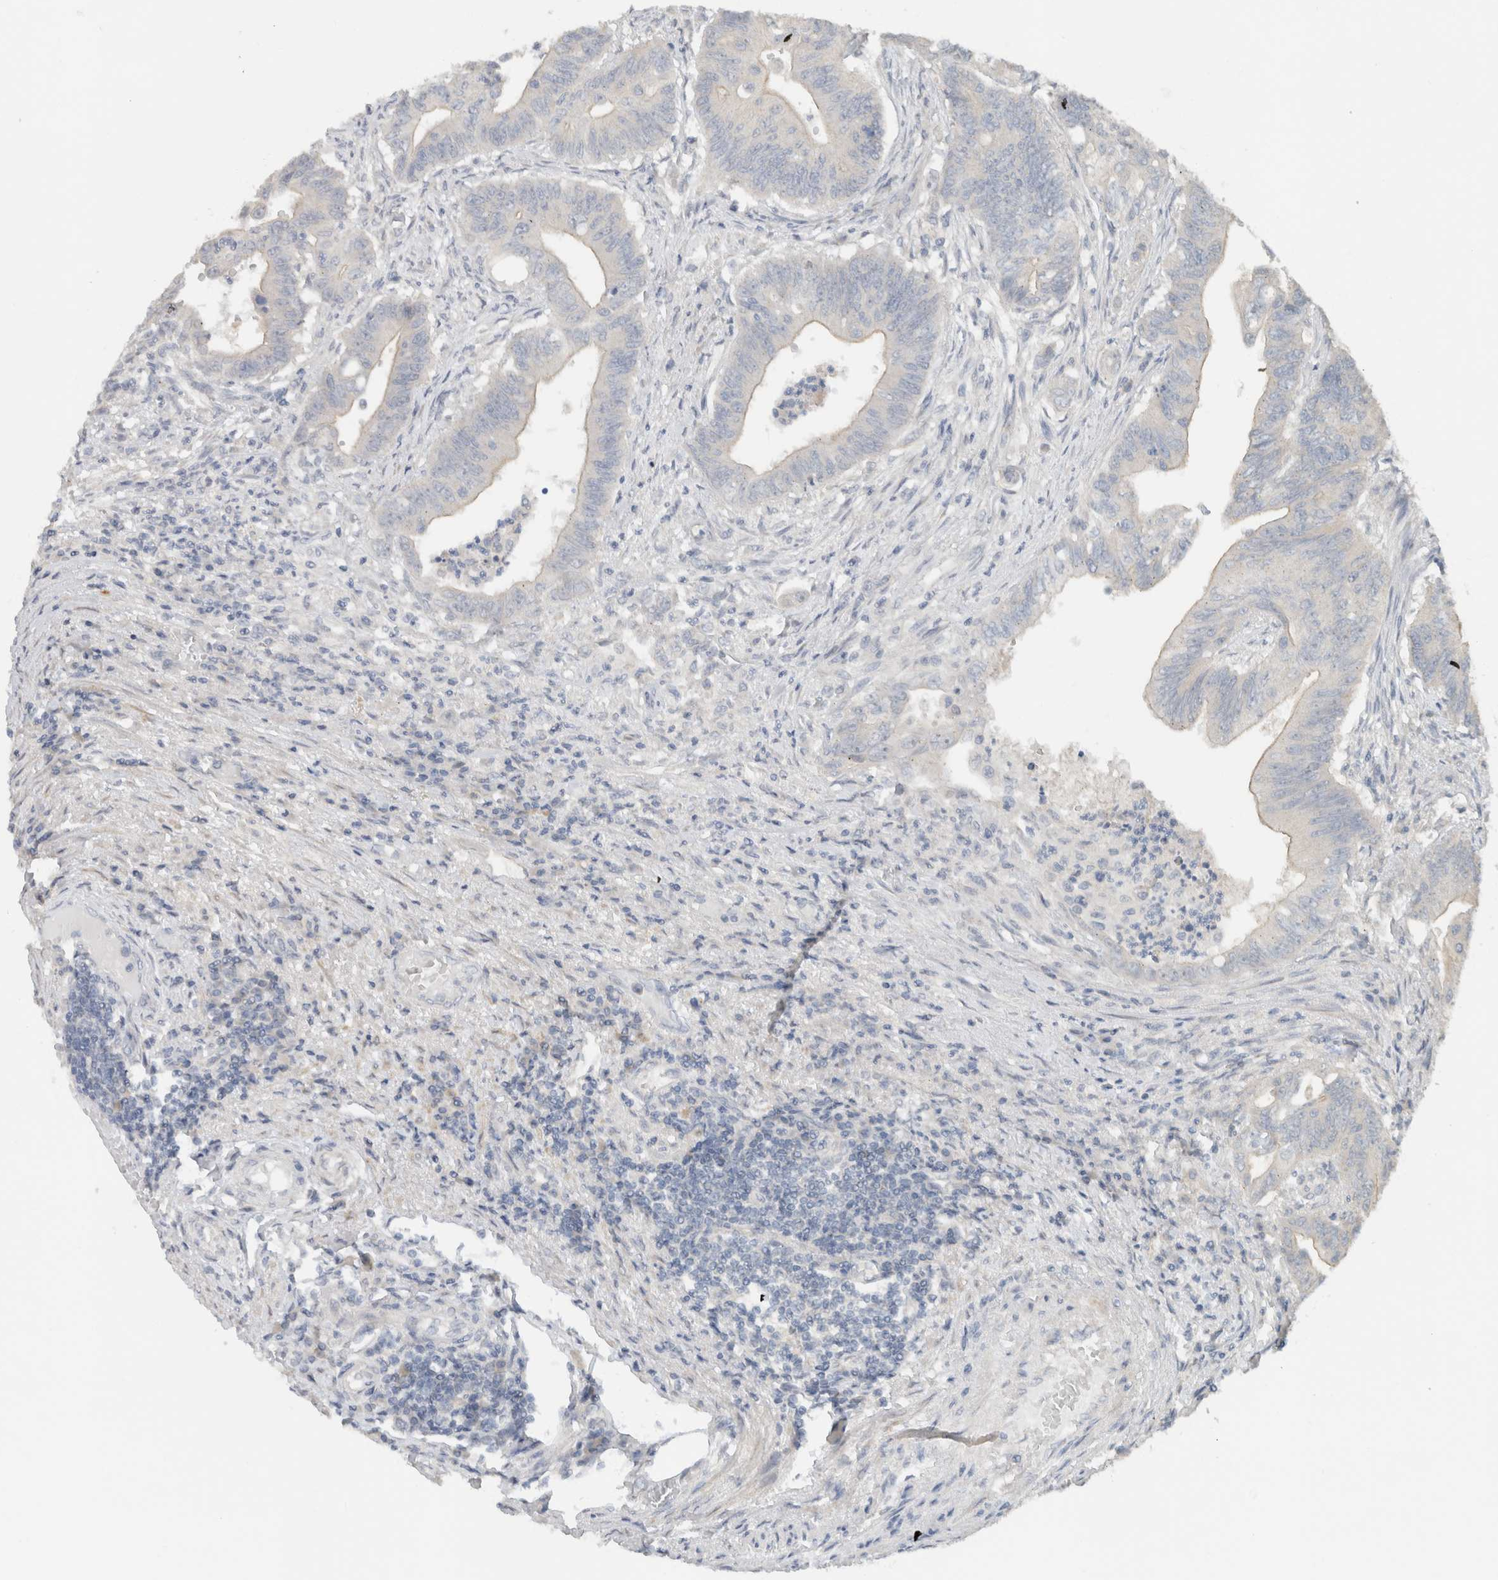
{"staining": {"intensity": "negative", "quantity": "none", "location": "none"}, "tissue": "colorectal cancer", "cell_type": "Tumor cells", "image_type": "cancer", "snomed": [{"axis": "morphology", "description": "Adenoma, NOS"}, {"axis": "morphology", "description": "Adenocarcinoma, NOS"}, {"axis": "topography", "description": "Colon"}], "caption": "Colorectal adenocarcinoma stained for a protein using immunohistochemistry demonstrates no staining tumor cells.", "gene": "ERCC6L2", "patient": {"sex": "male", "age": 79}}